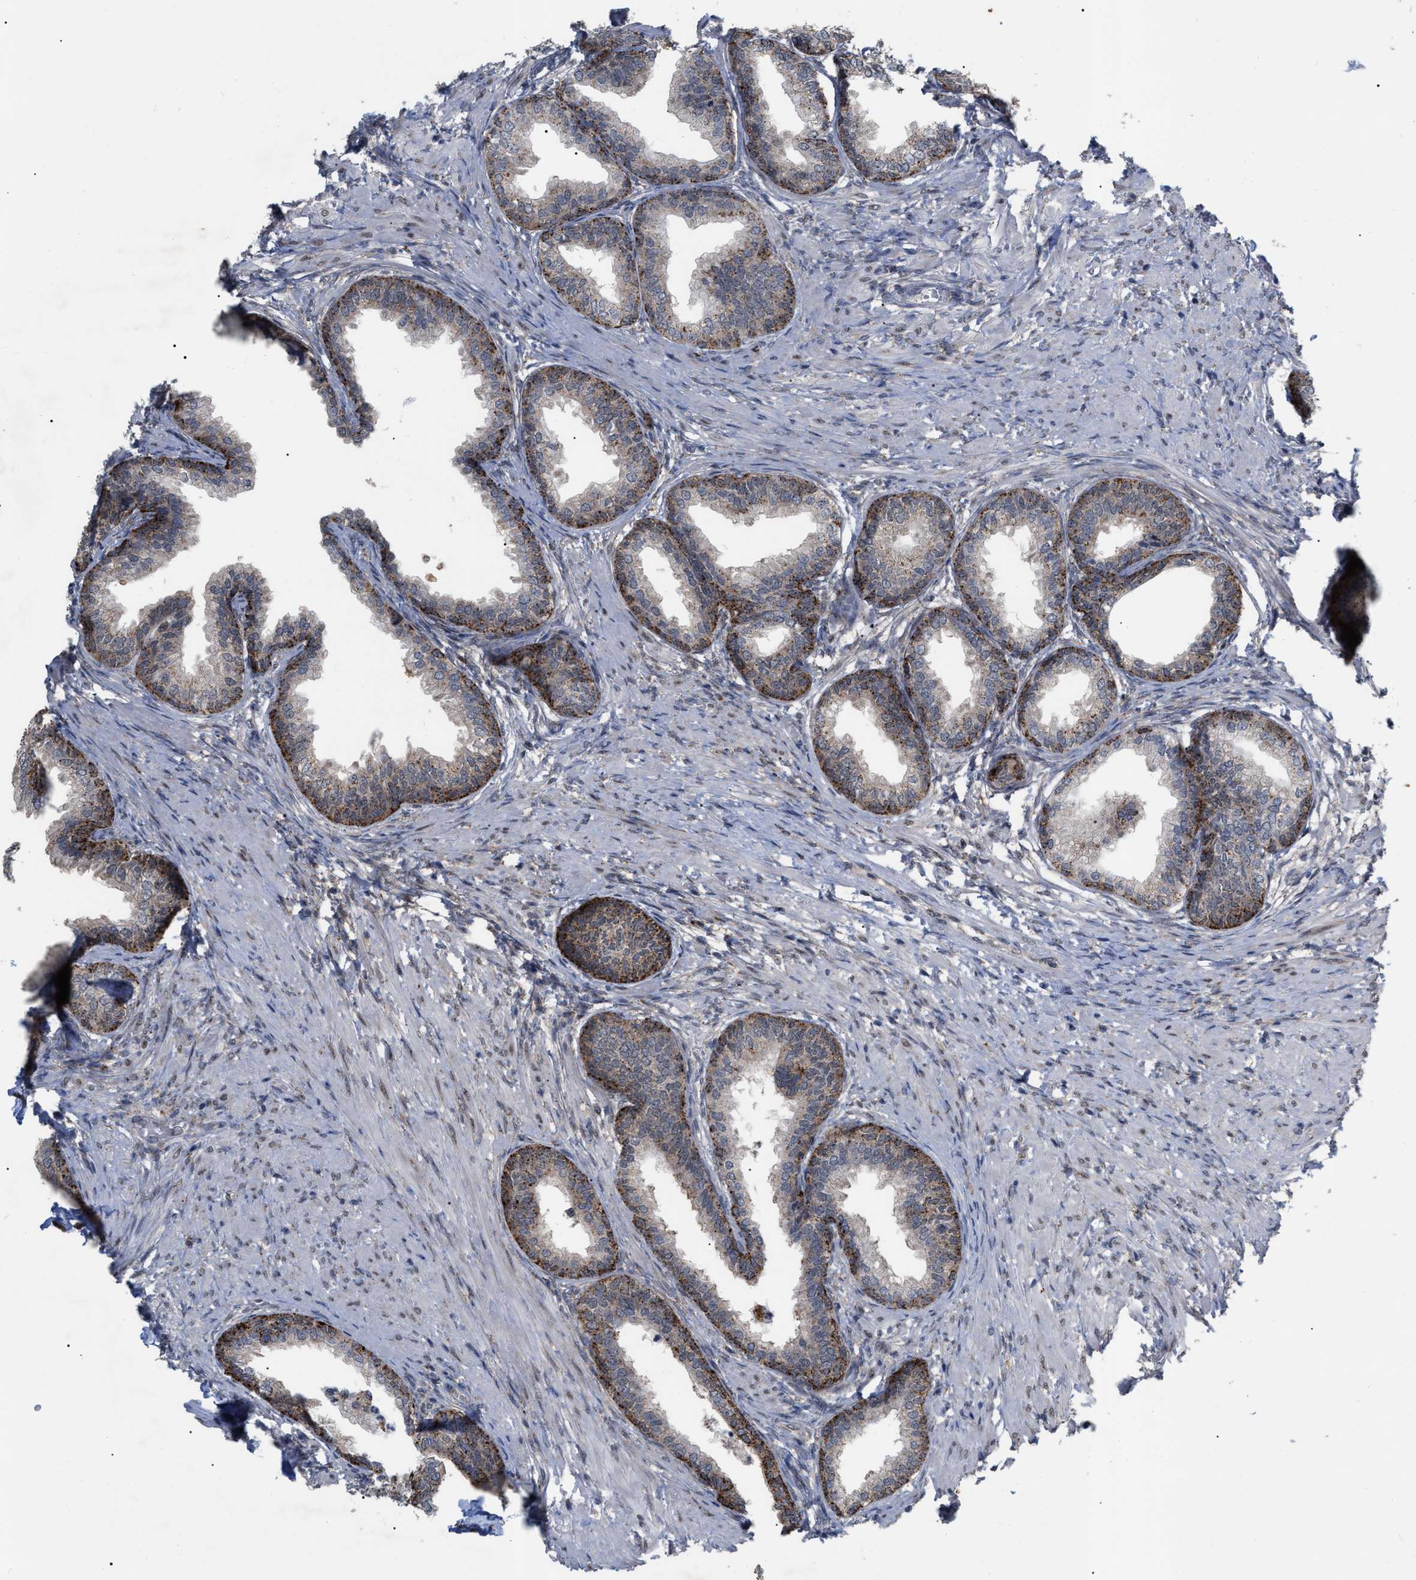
{"staining": {"intensity": "moderate", "quantity": ">75%", "location": "cytoplasmic/membranous"}, "tissue": "prostate", "cell_type": "Glandular cells", "image_type": "normal", "snomed": [{"axis": "morphology", "description": "Normal tissue, NOS"}, {"axis": "topography", "description": "Prostate"}], "caption": "This photomicrograph reveals immunohistochemistry staining of unremarkable human prostate, with medium moderate cytoplasmic/membranous staining in about >75% of glandular cells.", "gene": "UPF1", "patient": {"sex": "male", "age": 76}}